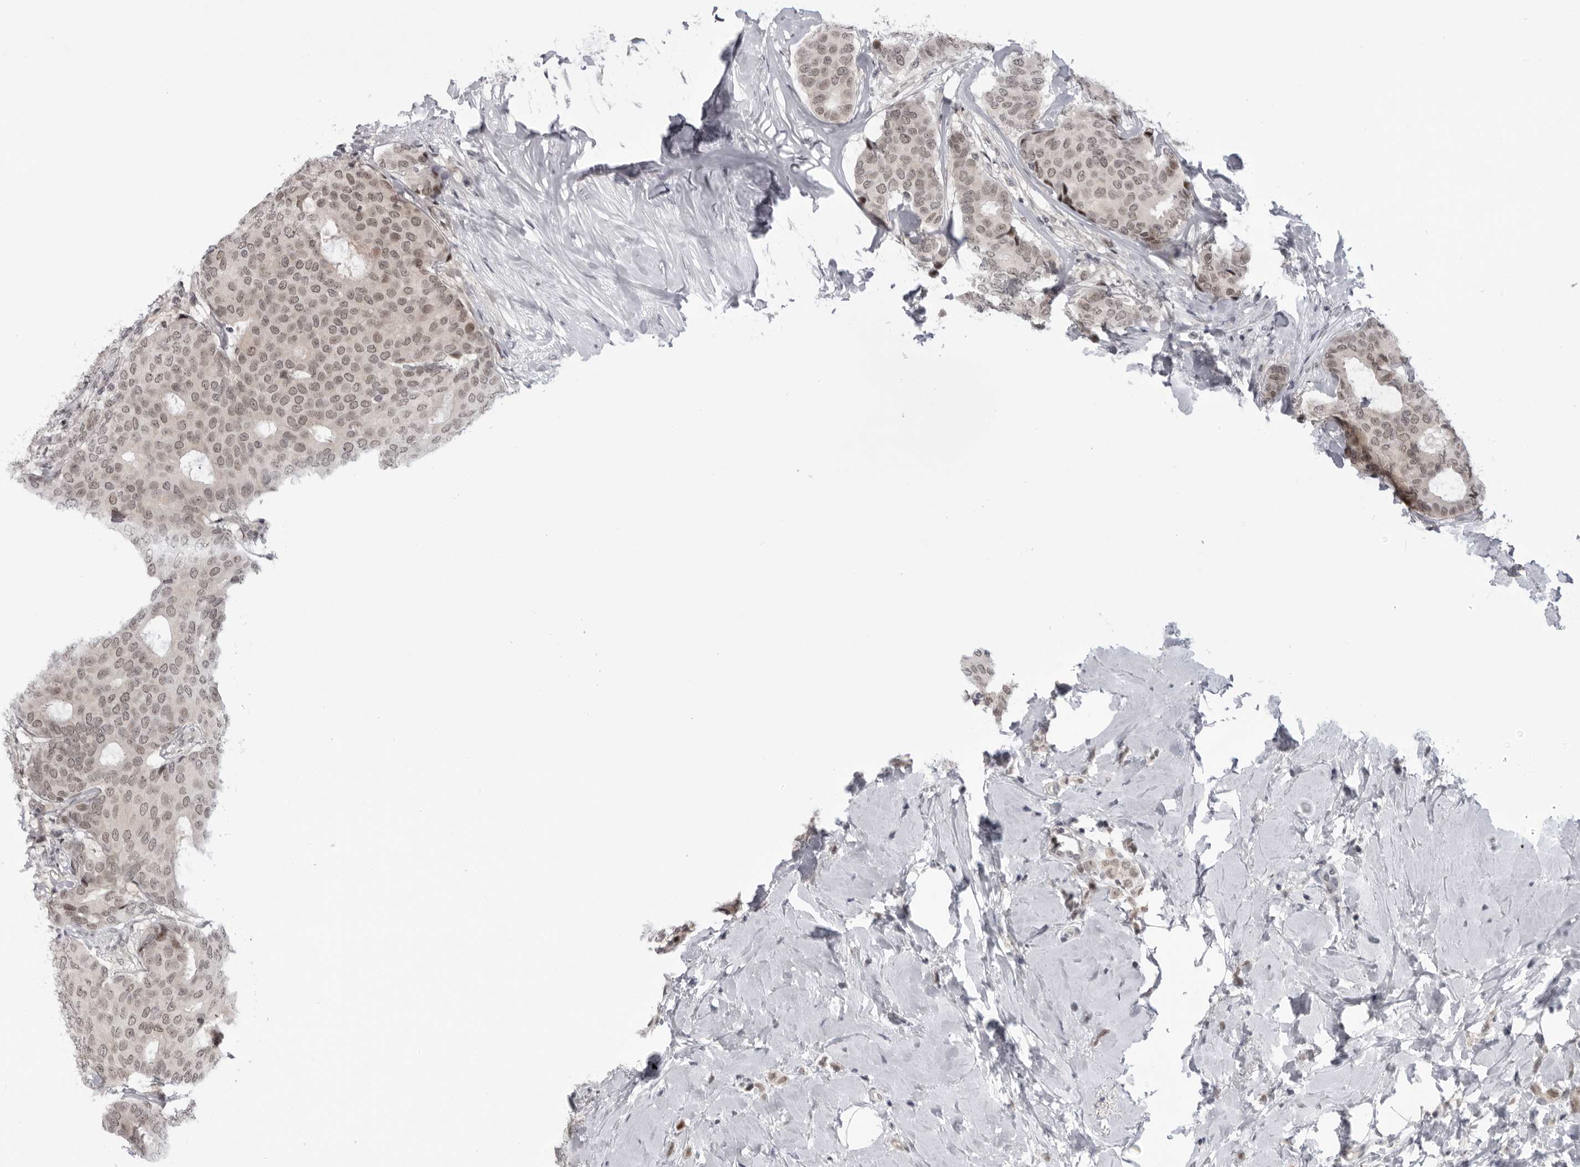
{"staining": {"intensity": "weak", "quantity": ">75%", "location": "cytoplasmic/membranous,nuclear"}, "tissue": "breast cancer", "cell_type": "Tumor cells", "image_type": "cancer", "snomed": [{"axis": "morphology", "description": "Lobular carcinoma"}, {"axis": "topography", "description": "Breast"}], "caption": "A brown stain highlights weak cytoplasmic/membranous and nuclear expression of a protein in breast lobular carcinoma tumor cells.", "gene": "ALPK2", "patient": {"sex": "female", "age": 47}}